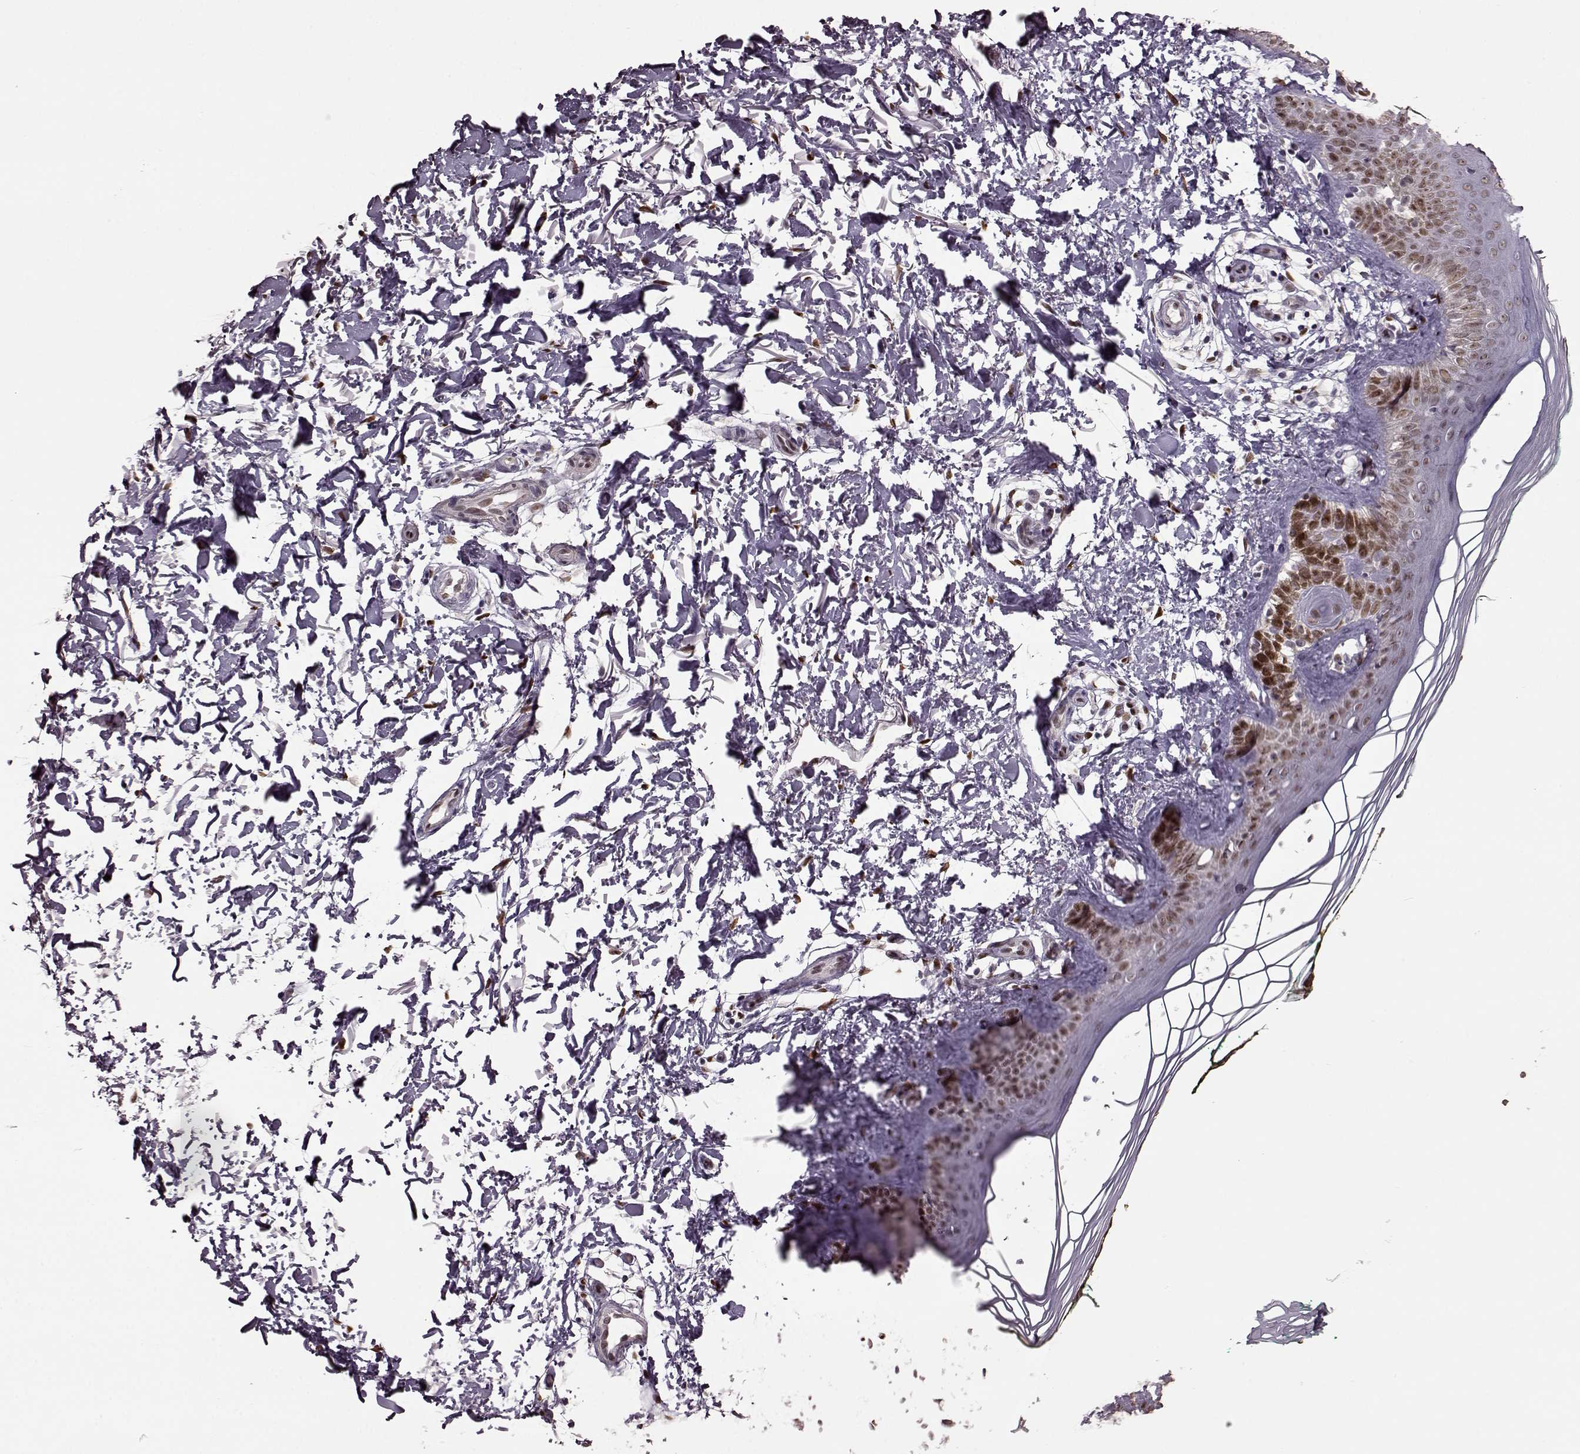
{"staining": {"intensity": "moderate", "quantity": ">75%", "location": "nuclear"}, "tissue": "skin", "cell_type": "Fibroblasts", "image_type": "normal", "snomed": [{"axis": "morphology", "description": "Normal tissue, NOS"}, {"axis": "morphology", "description": "Inflammation, NOS"}, {"axis": "morphology", "description": "Fibrosis, NOS"}, {"axis": "topography", "description": "Skin"}], "caption": "IHC (DAB) staining of normal human skin displays moderate nuclear protein staining in approximately >75% of fibroblasts.", "gene": "FTO", "patient": {"sex": "male", "age": 71}}